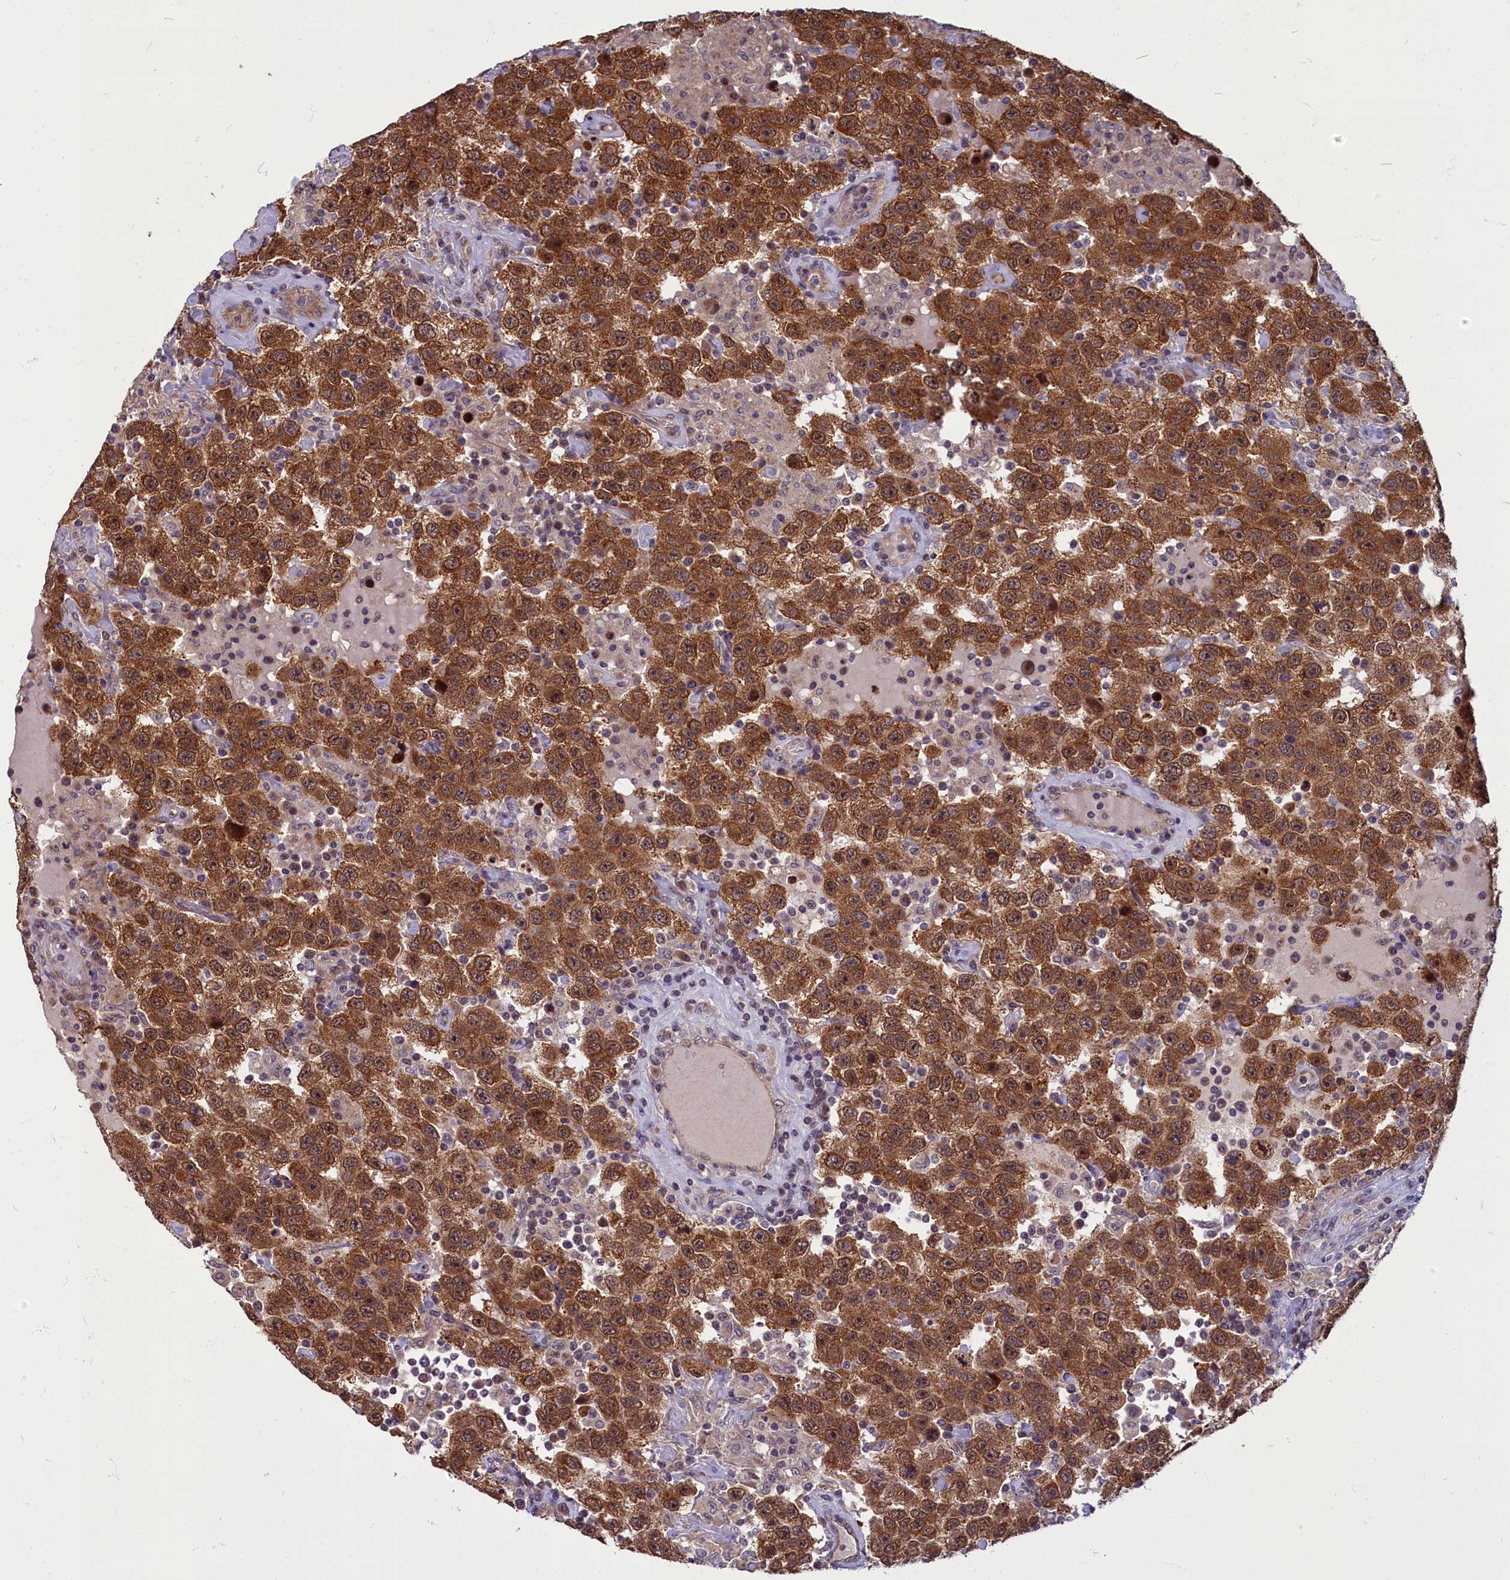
{"staining": {"intensity": "strong", "quantity": ">75%", "location": "cytoplasmic/membranous,nuclear"}, "tissue": "testis cancer", "cell_type": "Tumor cells", "image_type": "cancer", "snomed": [{"axis": "morphology", "description": "Seminoma, NOS"}, {"axis": "topography", "description": "Testis"}], "caption": "About >75% of tumor cells in human testis seminoma show strong cytoplasmic/membranous and nuclear protein expression as visualized by brown immunohistochemical staining.", "gene": "MYCBP", "patient": {"sex": "male", "age": 41}}